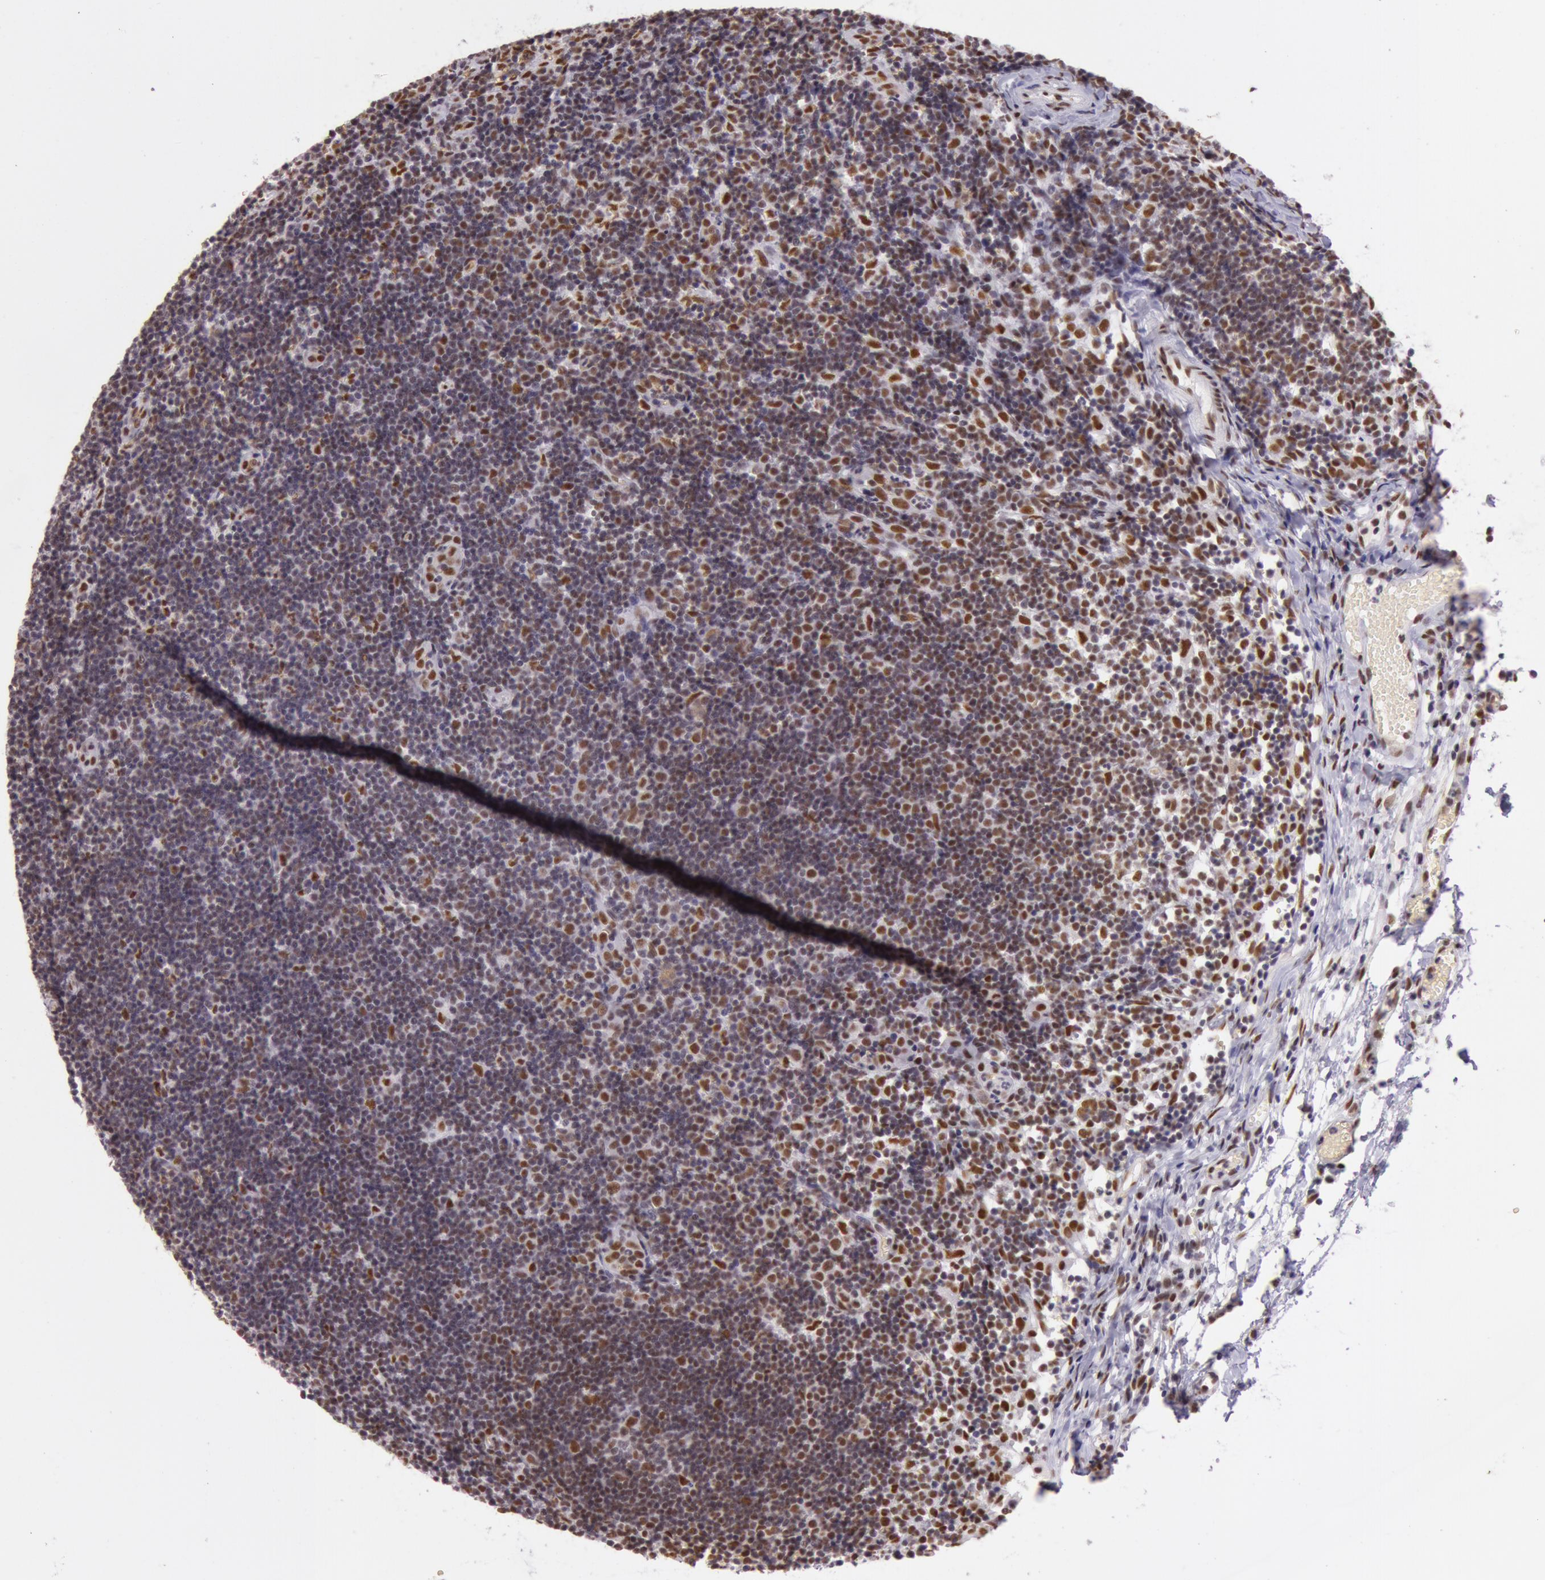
{"staining": {"intensity": "strong", "quantity": ">75%", "location": "nuclear"}, "tissue": "lymph node", "cell_type": "Germinal center cells", "image_type": "normal", "snomed": [{"axis": "morphology", "description": "Normal tissue, NOS"}, {"axis": "morphology", "description": "Inflammation, NOS"}, {"axis": "topography", "description": "Lymph node"}, {"axis": "topography", "description": "Salivary gland"}], "caption": "A photomicrograph showing strong nuclear expression in approximately >75% of germinal center cells in normal lymph node, as visualized by brown immunohistochemical staining.", "gene": "NBN", "patient": {"sex": "male", "age": 3}}